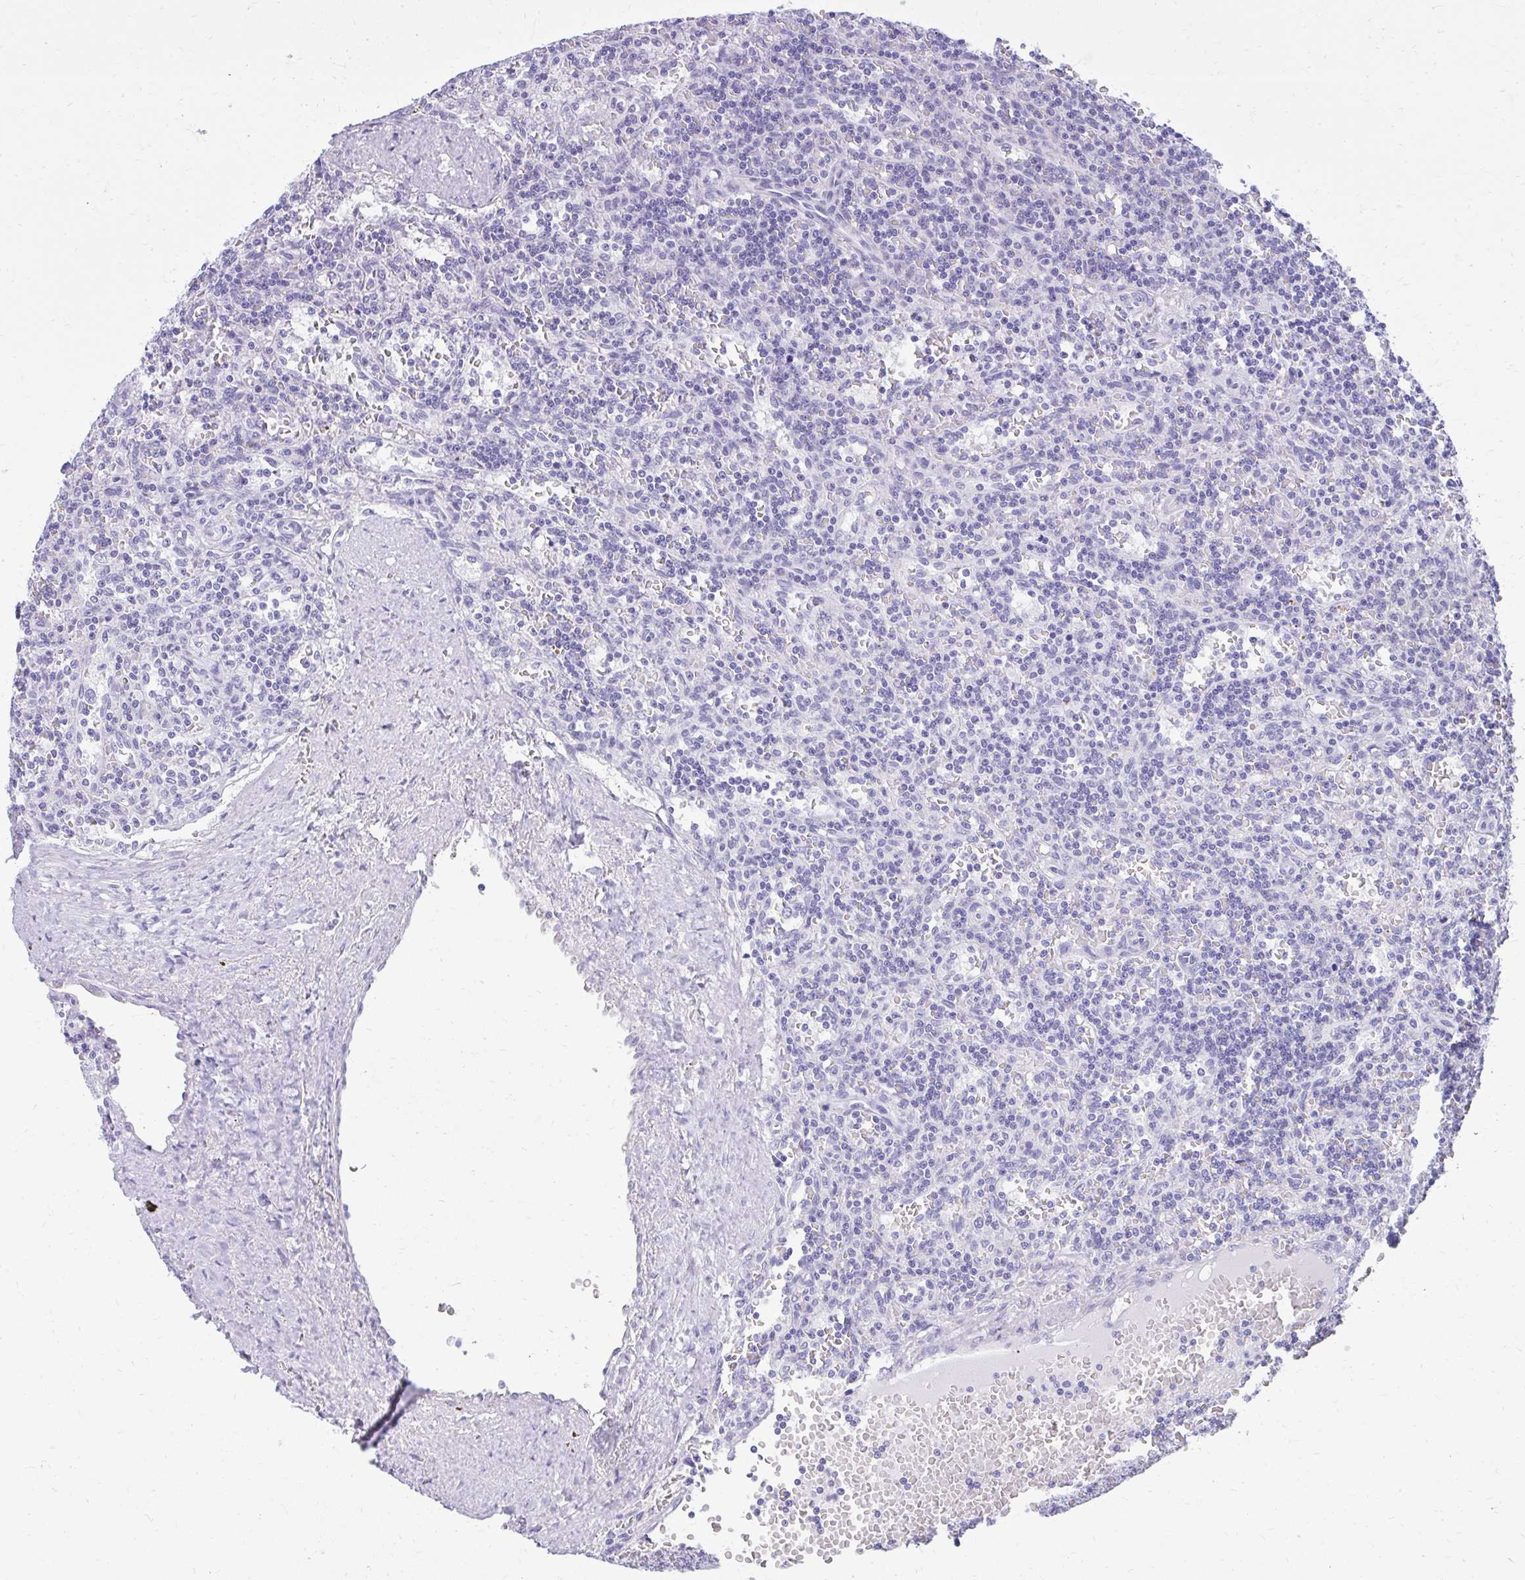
{"staining": {"intensity": "negative", "quantity": "none", "location": "none"}, "tissue": "lymphoma", "cell_type": "Tumor cells", "image_type": "cancer", "snomed": [{"axis": "morphology", "description": "Malignant lymphoma, non-Hodgkin's type, Low grade"}, {"axis": "topography", "description": "Spleen"}], "caption": "Image shows no significant protein expression in tumor cells of lymphoma.", "gene": "PRAP1", "patient": {"sex": "male", "age": 73}}